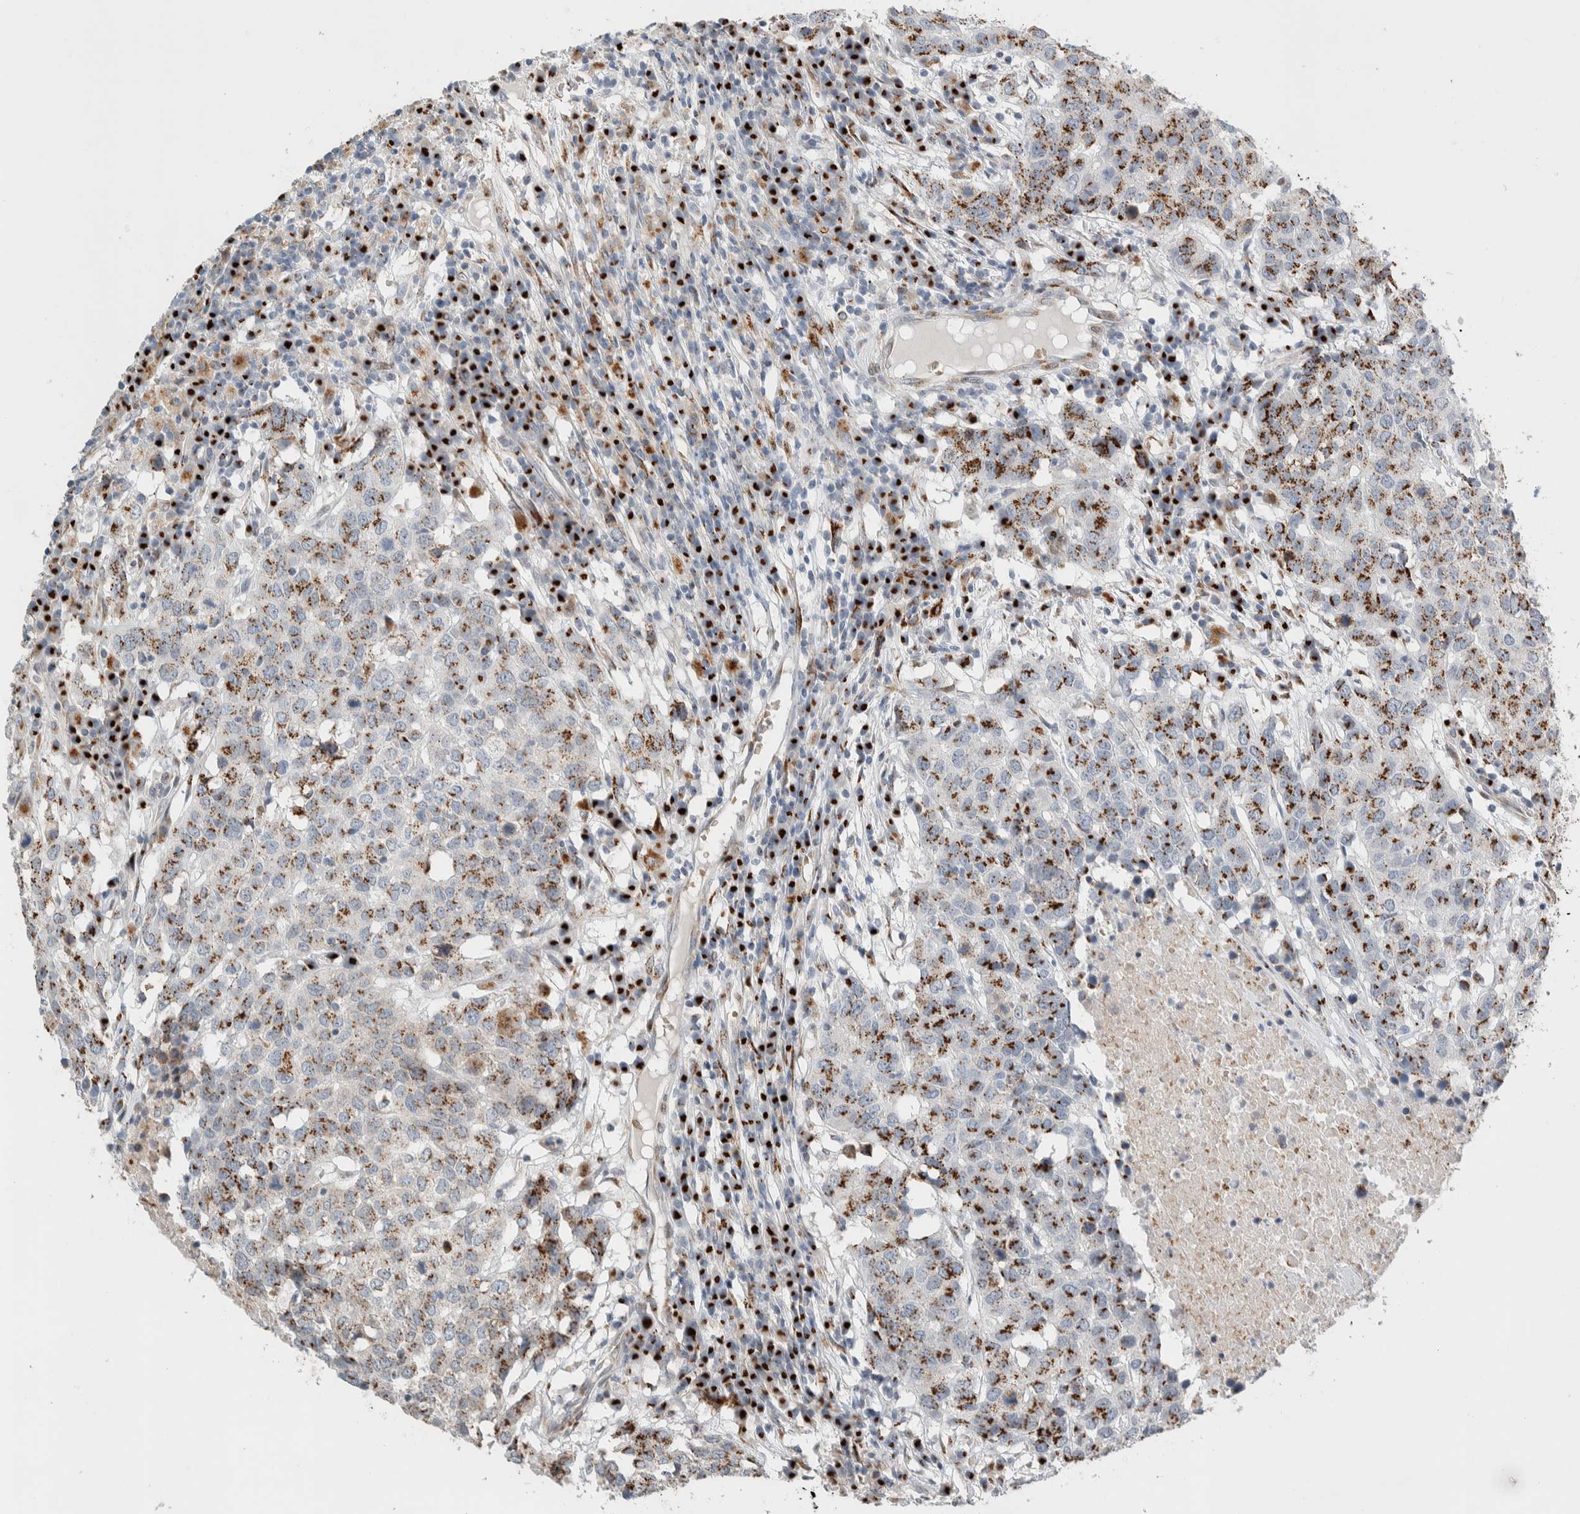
{"staining": {"intensity": "moderate", "quantity": ">75%", "location": "cytoplasmic/membranous"}, "tissue": "head and neck cancer", "cell_type": "Tumor cells", "image_type": "cancer", "snomed": [{"axis": "morphology", "description": "Squamous cell carcinoma, NOS"}, {"axis": "topography", "description": "Head-Neck"}], "caption": "A high-resolution histopathology image shows immunohistochemistry (IHC) staining of squamous cell carcinoma (head and neck), which exhibits moderate cytoplasmic/membranous staining in approximately >75% of tumor cells.", "gene": "SLC38A10", "patient": {"sex": "male", "age": 66}}